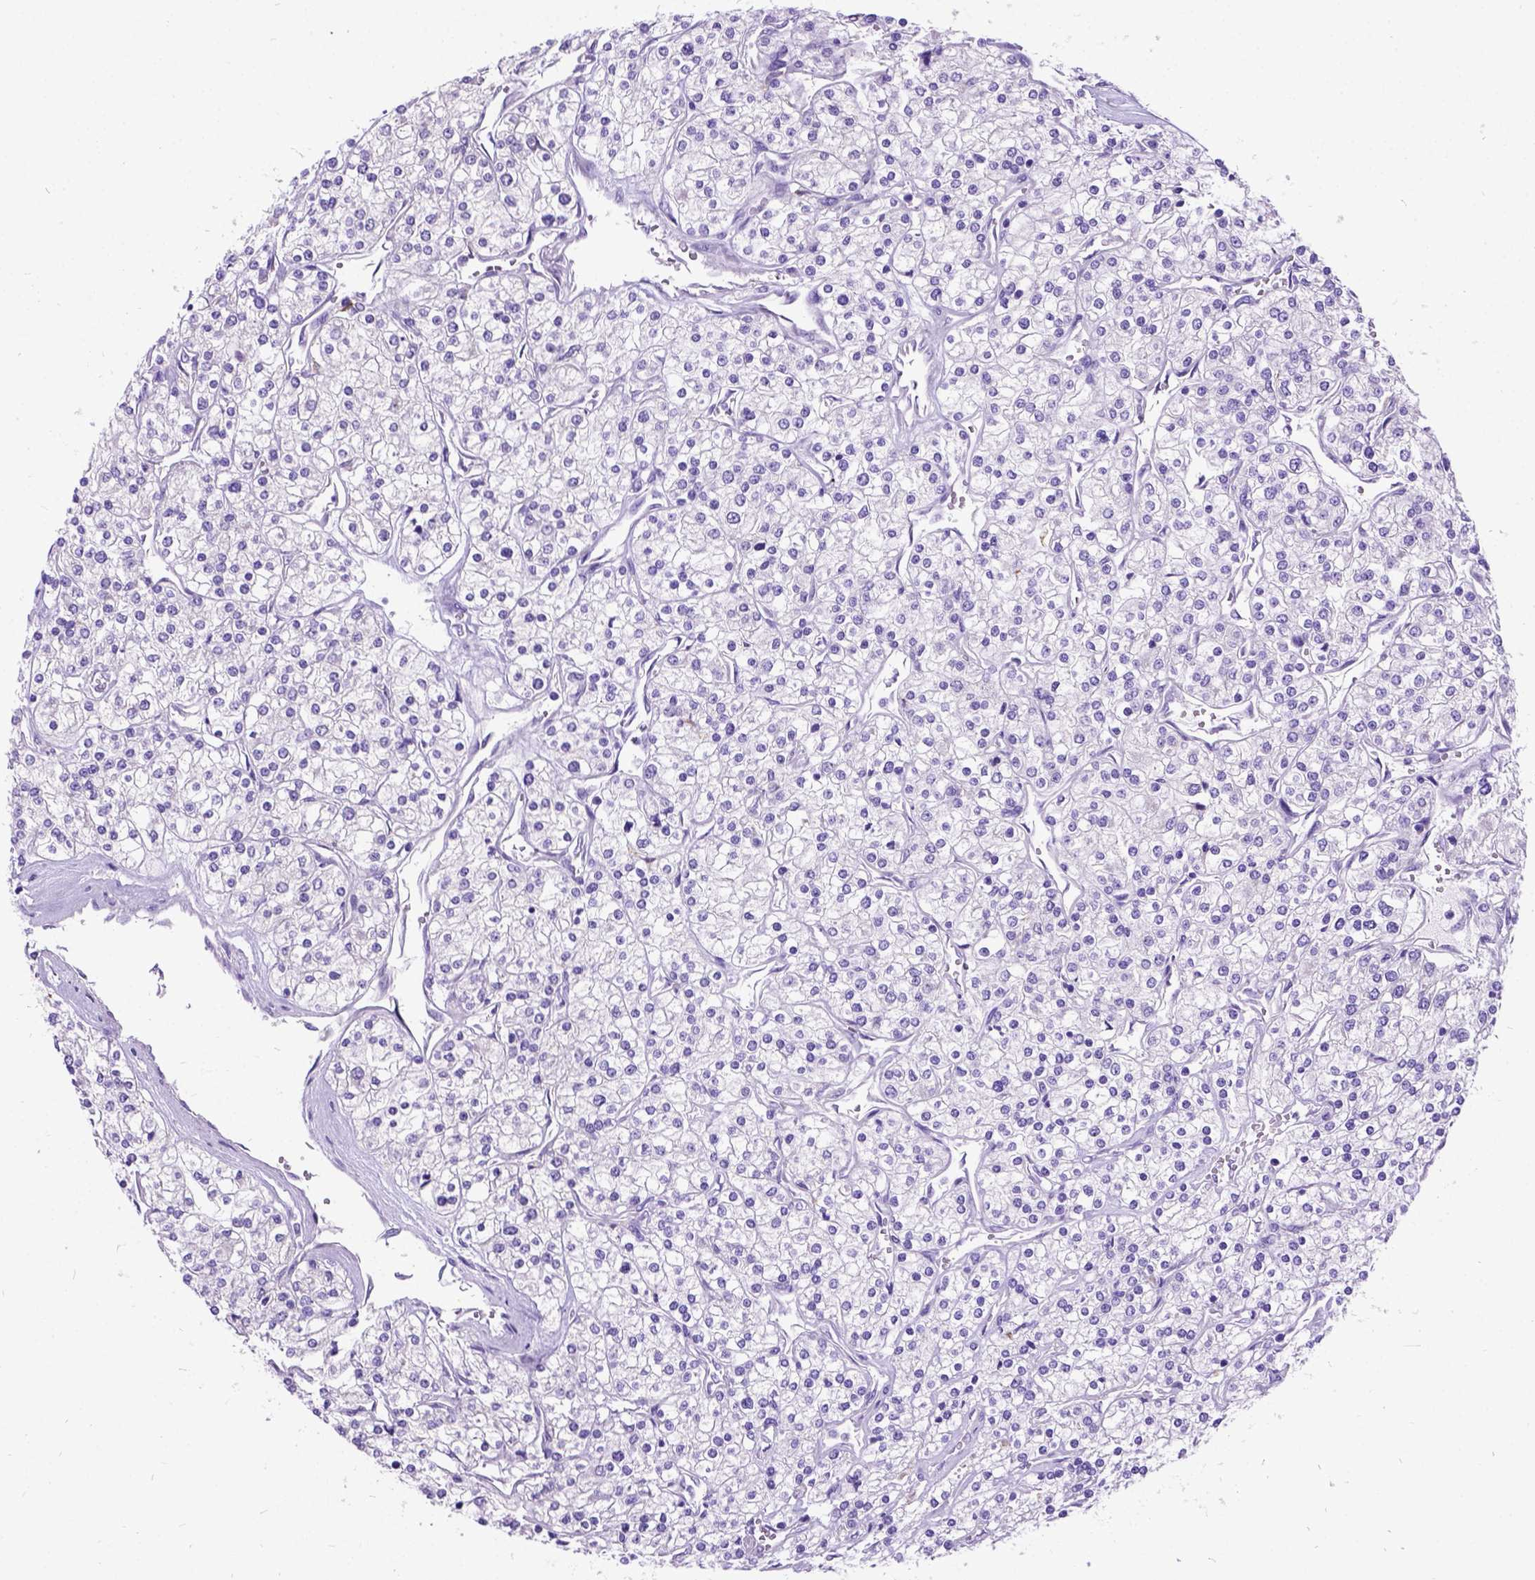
{"staining": {"intensity": "negative", "quantity": "none", "location": "none"}, "tissue": "renal cancer", "cell_type": "Tumor cells", "image_type": "cancer", "snomed": [{"axis": "morphology", "description": "Adenocarcinoma, NOS"}, {"axis": "topography", "description": "Kidney"}], "caption": "Histopathology image shows no significant protein positivity in tumor cells of renal adenocarcinoma.", "gene": "CFAP54", "patient": {"sex": "male", "age": 80}}